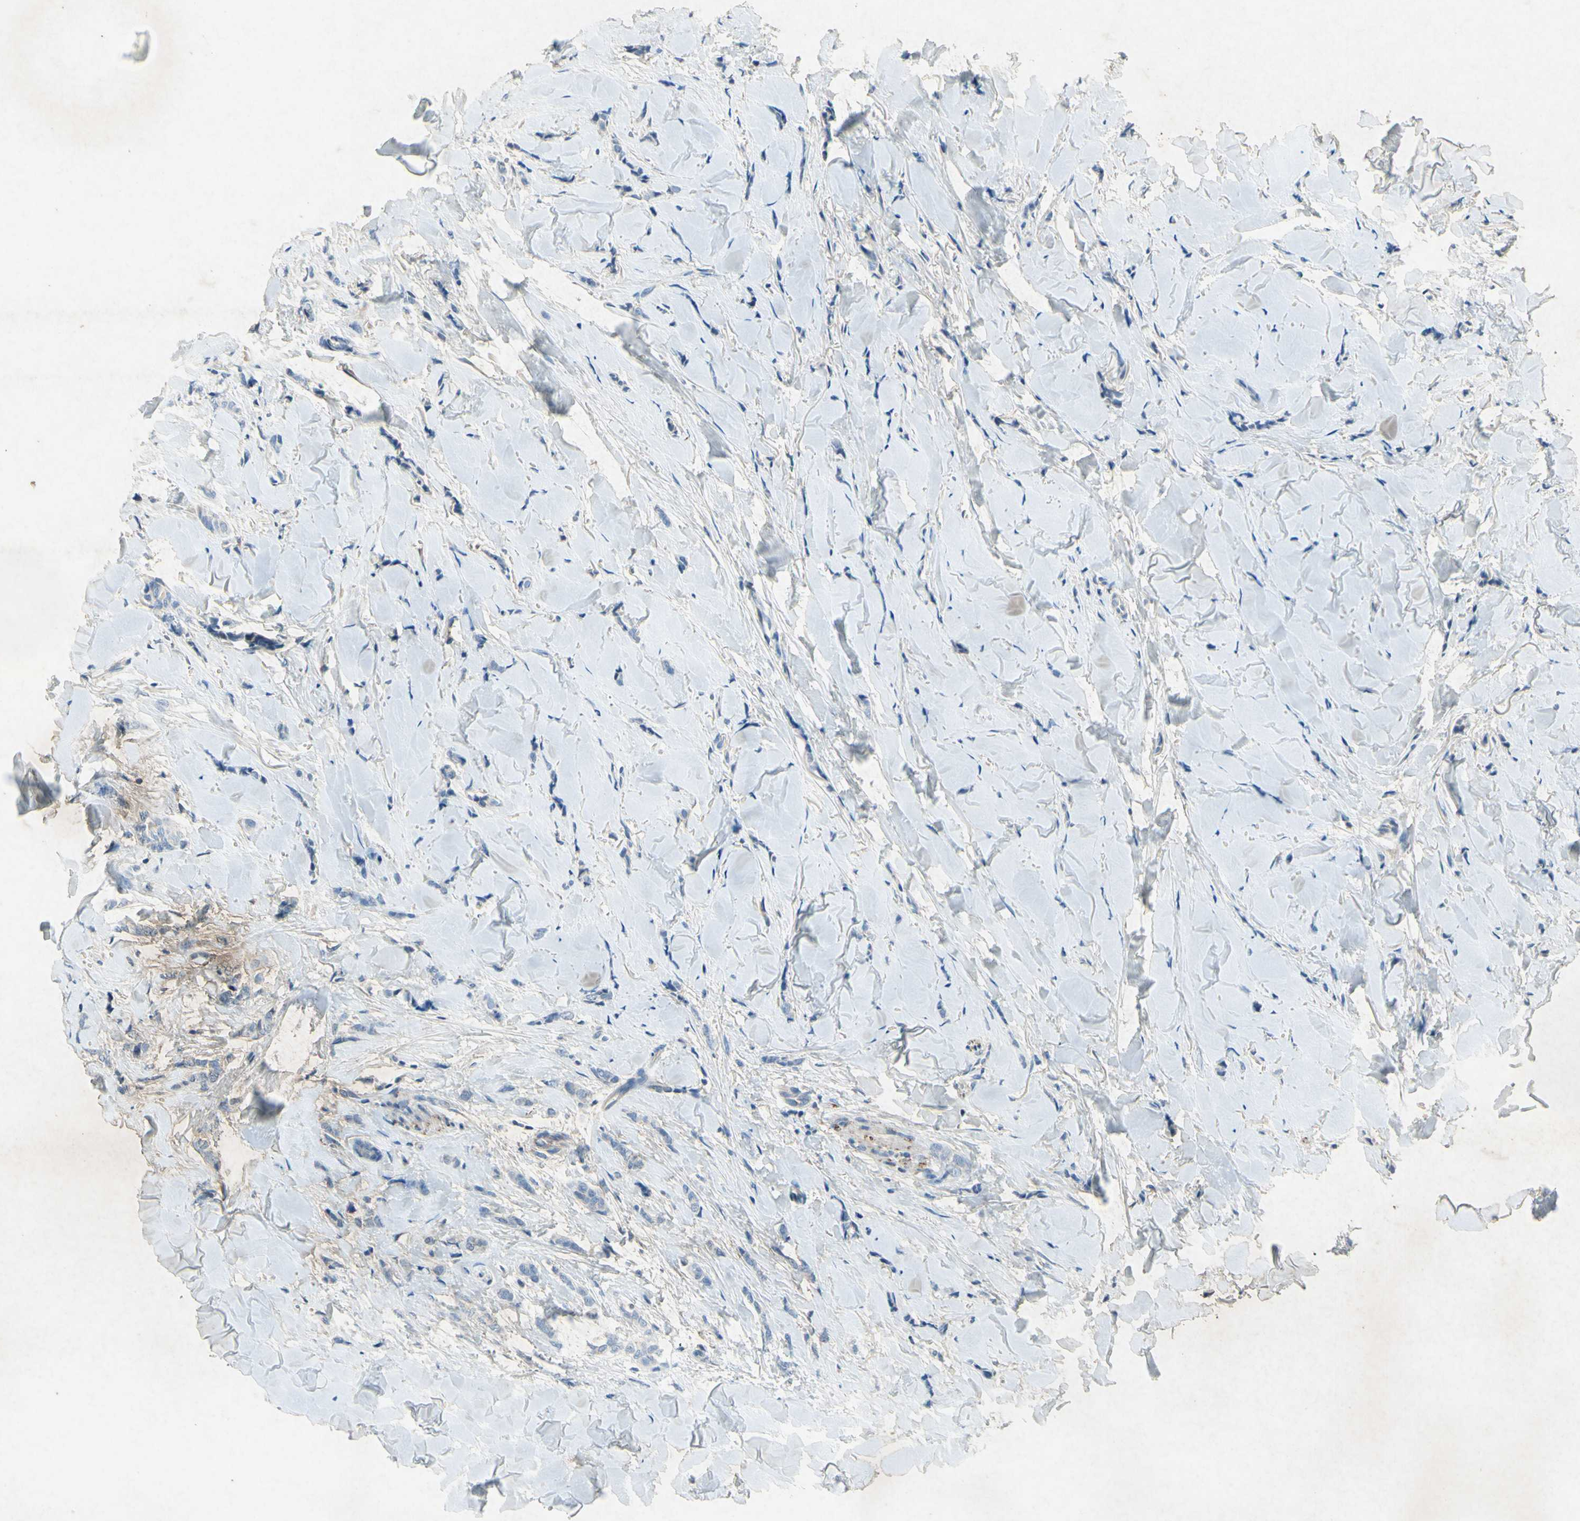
{"staining": {"intensity": "negative", "quantity": "none", "location": "none"}, "tissue": "breast cancer", "cell_type": "Tumor cells", "image_type": "cancer", "snomed": [{"axis": "morphology", "description": "Lobular carcinoma"}, {"axis": "topography", "description": "Skin"}, {"axis": "topography", "description": "Breast"}], "caption": "IHC micrograph of neoplastic tissue: breast cancer stained with DAB shows no significant protein expression in tumor cells. (Brightfield microscopy of DAB IHC at high magnification).", "gene": "SNAP91", "patient": {"sex": "female", "age": 46}}